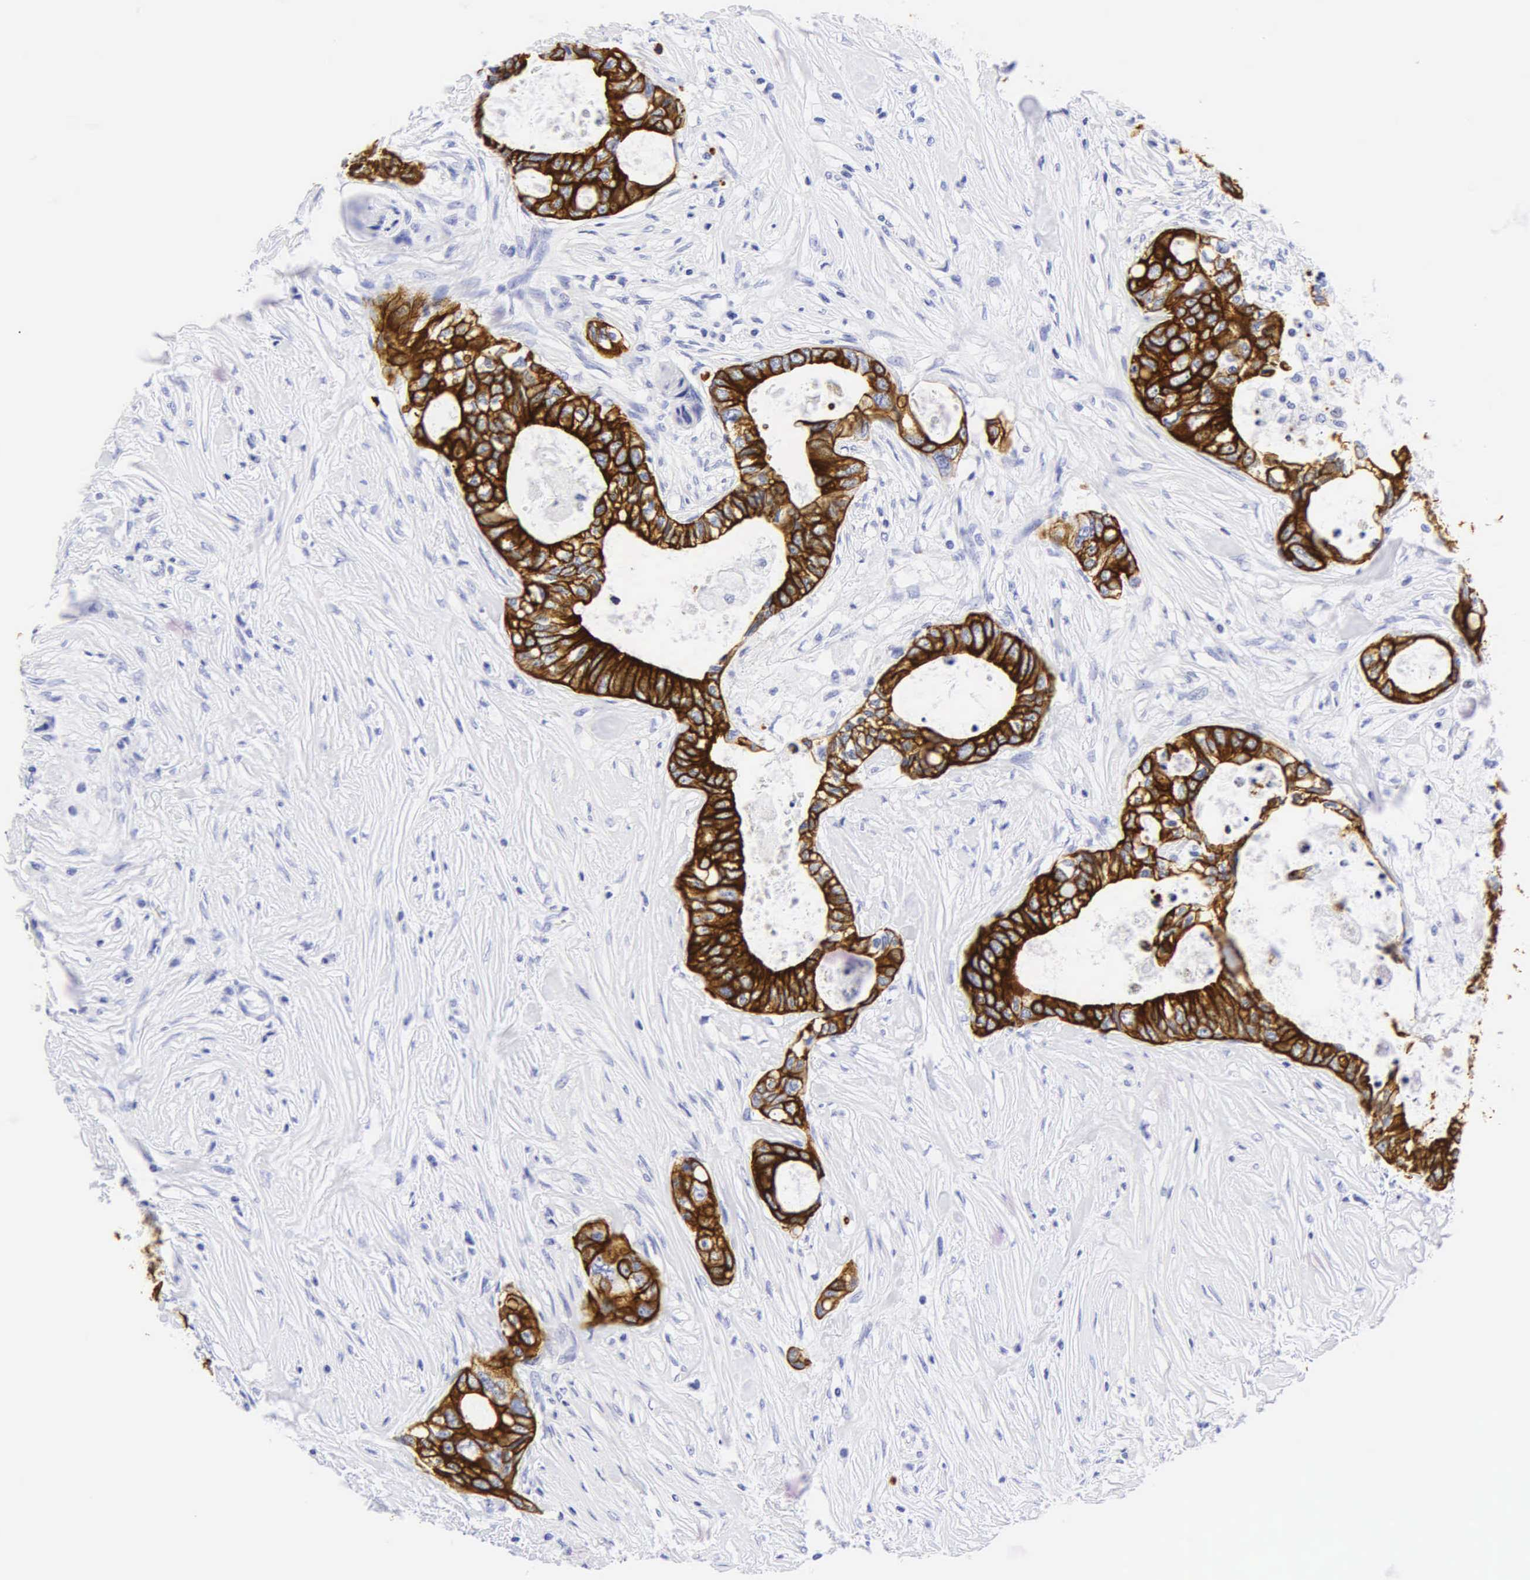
{"staining": {"intensity": "strong", "quantity": ">75%", "location": "cytoplasmic/membranous"}, "tissue": "colorectal cancer", "cell_type": "Tumor cells", "image_type": "cancer", "snomed": [{"axis": "morphology", "description": "Adenocarcinoma, NOS"}, {"axis": "topography", "description": "Rectum"}], "caption": "A high-resolution image shows immunohistochemistry (IHC) staining of colorectal adenocarcinoma, which displays strong cytoplasmic/membranous staining in about >75% of tumor cells. (brown staining indicates protein expression, while blue staining denotes nuclei).", "gene": "KRT20", "patient": {"sex": "female", "age": 57}}